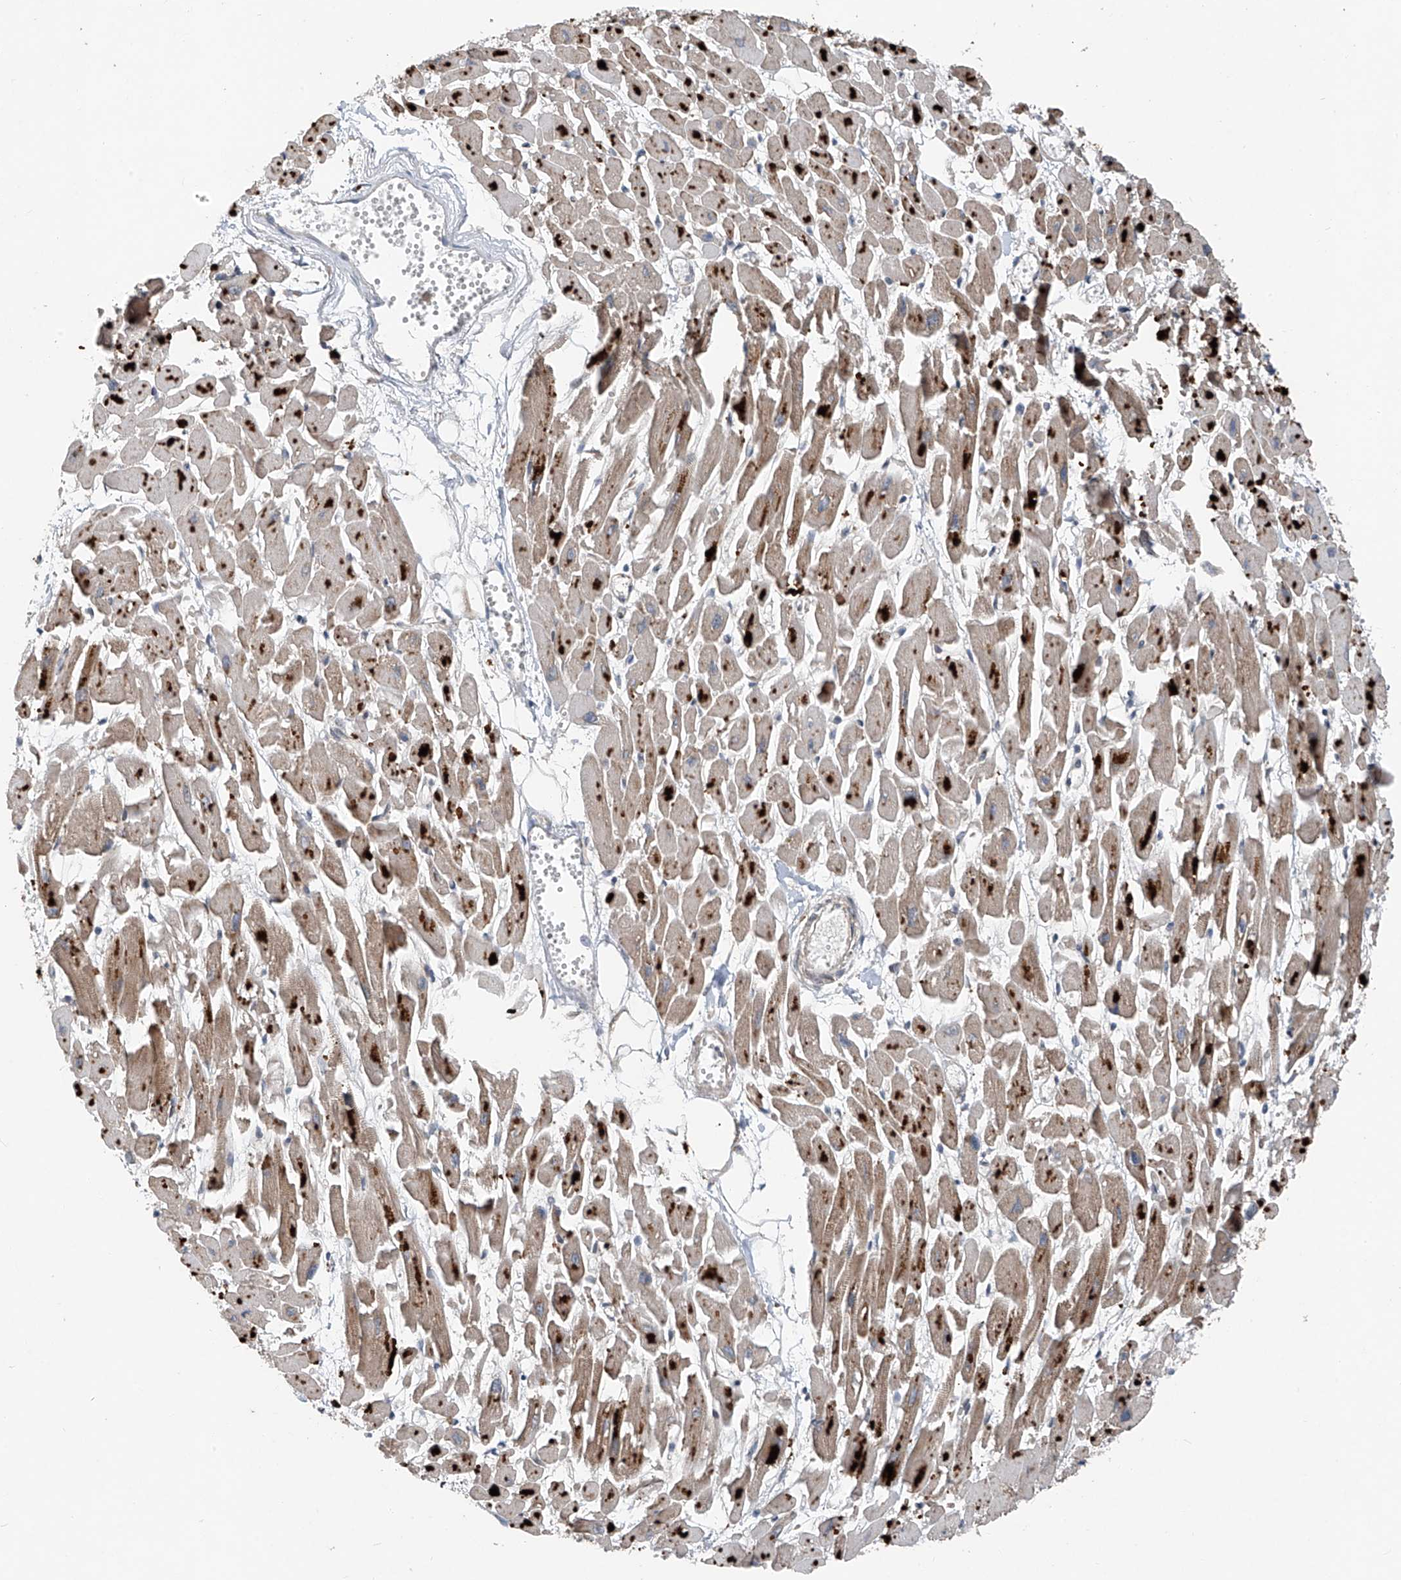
{"staining": {"intensity": "moderate", "quantity": ">75%", "location": "cytoplasmic/membranous"}, "tissue": "heart muscle", "cell_type": "Cardiomyocytes", "image_type": "normal", "snomed": [{"axis": "morphology", "description": "Normal tissue, NOS"}, {"axis": "topography", "description": "Heart"}], "caption": "Moderate cytoplasmic/membranous positivity for a protein is appreciated in about >75% of cardiomyocytes of unremarkable heart muscle using immunohistochemistry (IHC).", "gene": "FOXRED2", "patient": {"sex": "female", "age": 64}}